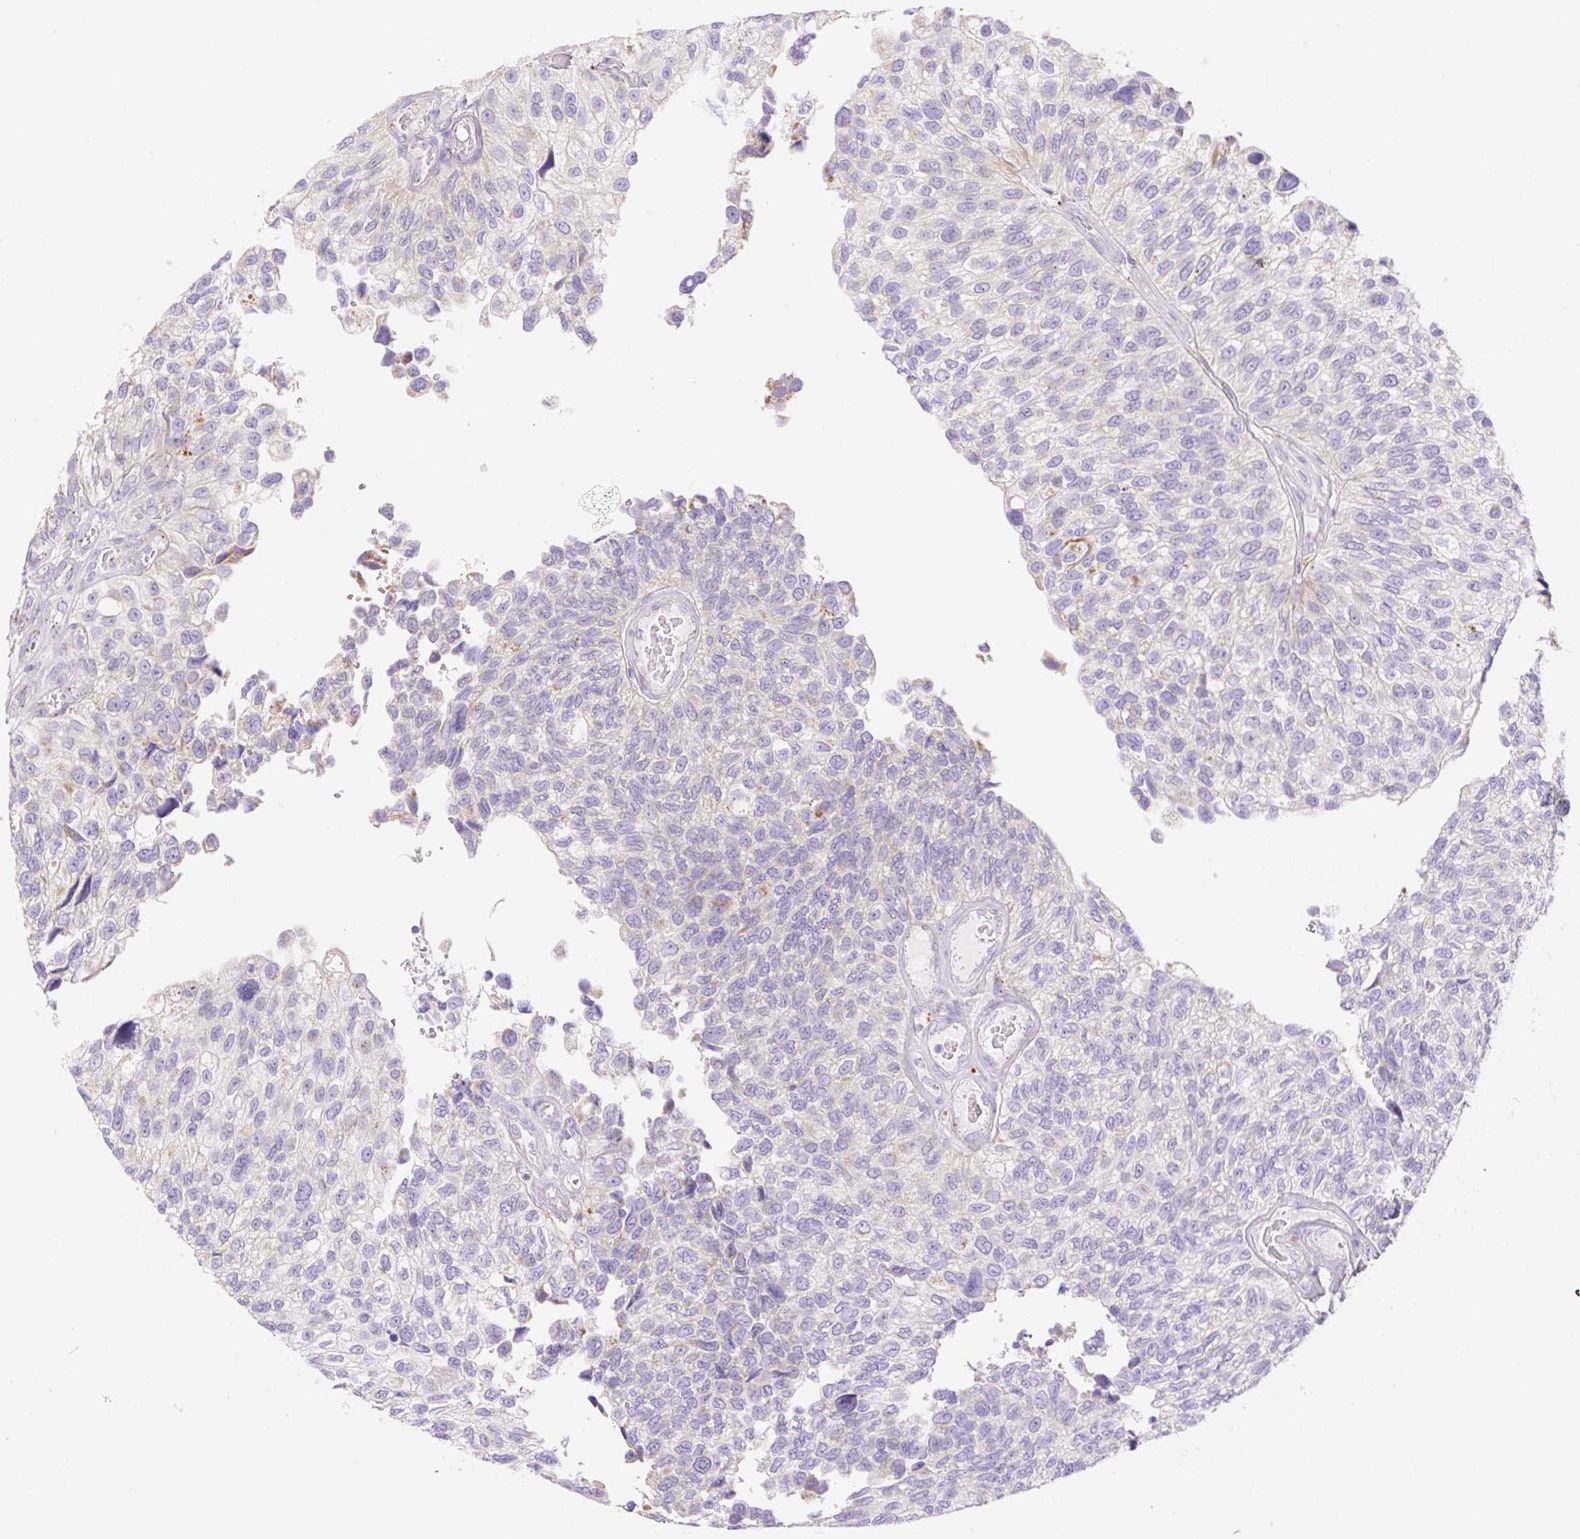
{"staining": {"intensity": "moderate", "quantity": "<25%", "location": "cytoplasmic/membranous"}, "tissue": "urothelial cancer", "cell_type": "Tumor cells", "image_type": "cancer", "snomed": [{"axis": "morphology", "description": "Urothelial carcinoma, NOS"}, {"axis": "topography", "description": "Urinary bladder"}], "caption": "Immunohistochemical staining of transitional cell carcinoma exhibits moderate cytoplasmic/membranous protein staining in about <25% of tumor cells. (IHC, brightfield microscopy, high magnification).", "gene": "CLEC3A", "patient": {"sex": "male", "age": 87}}